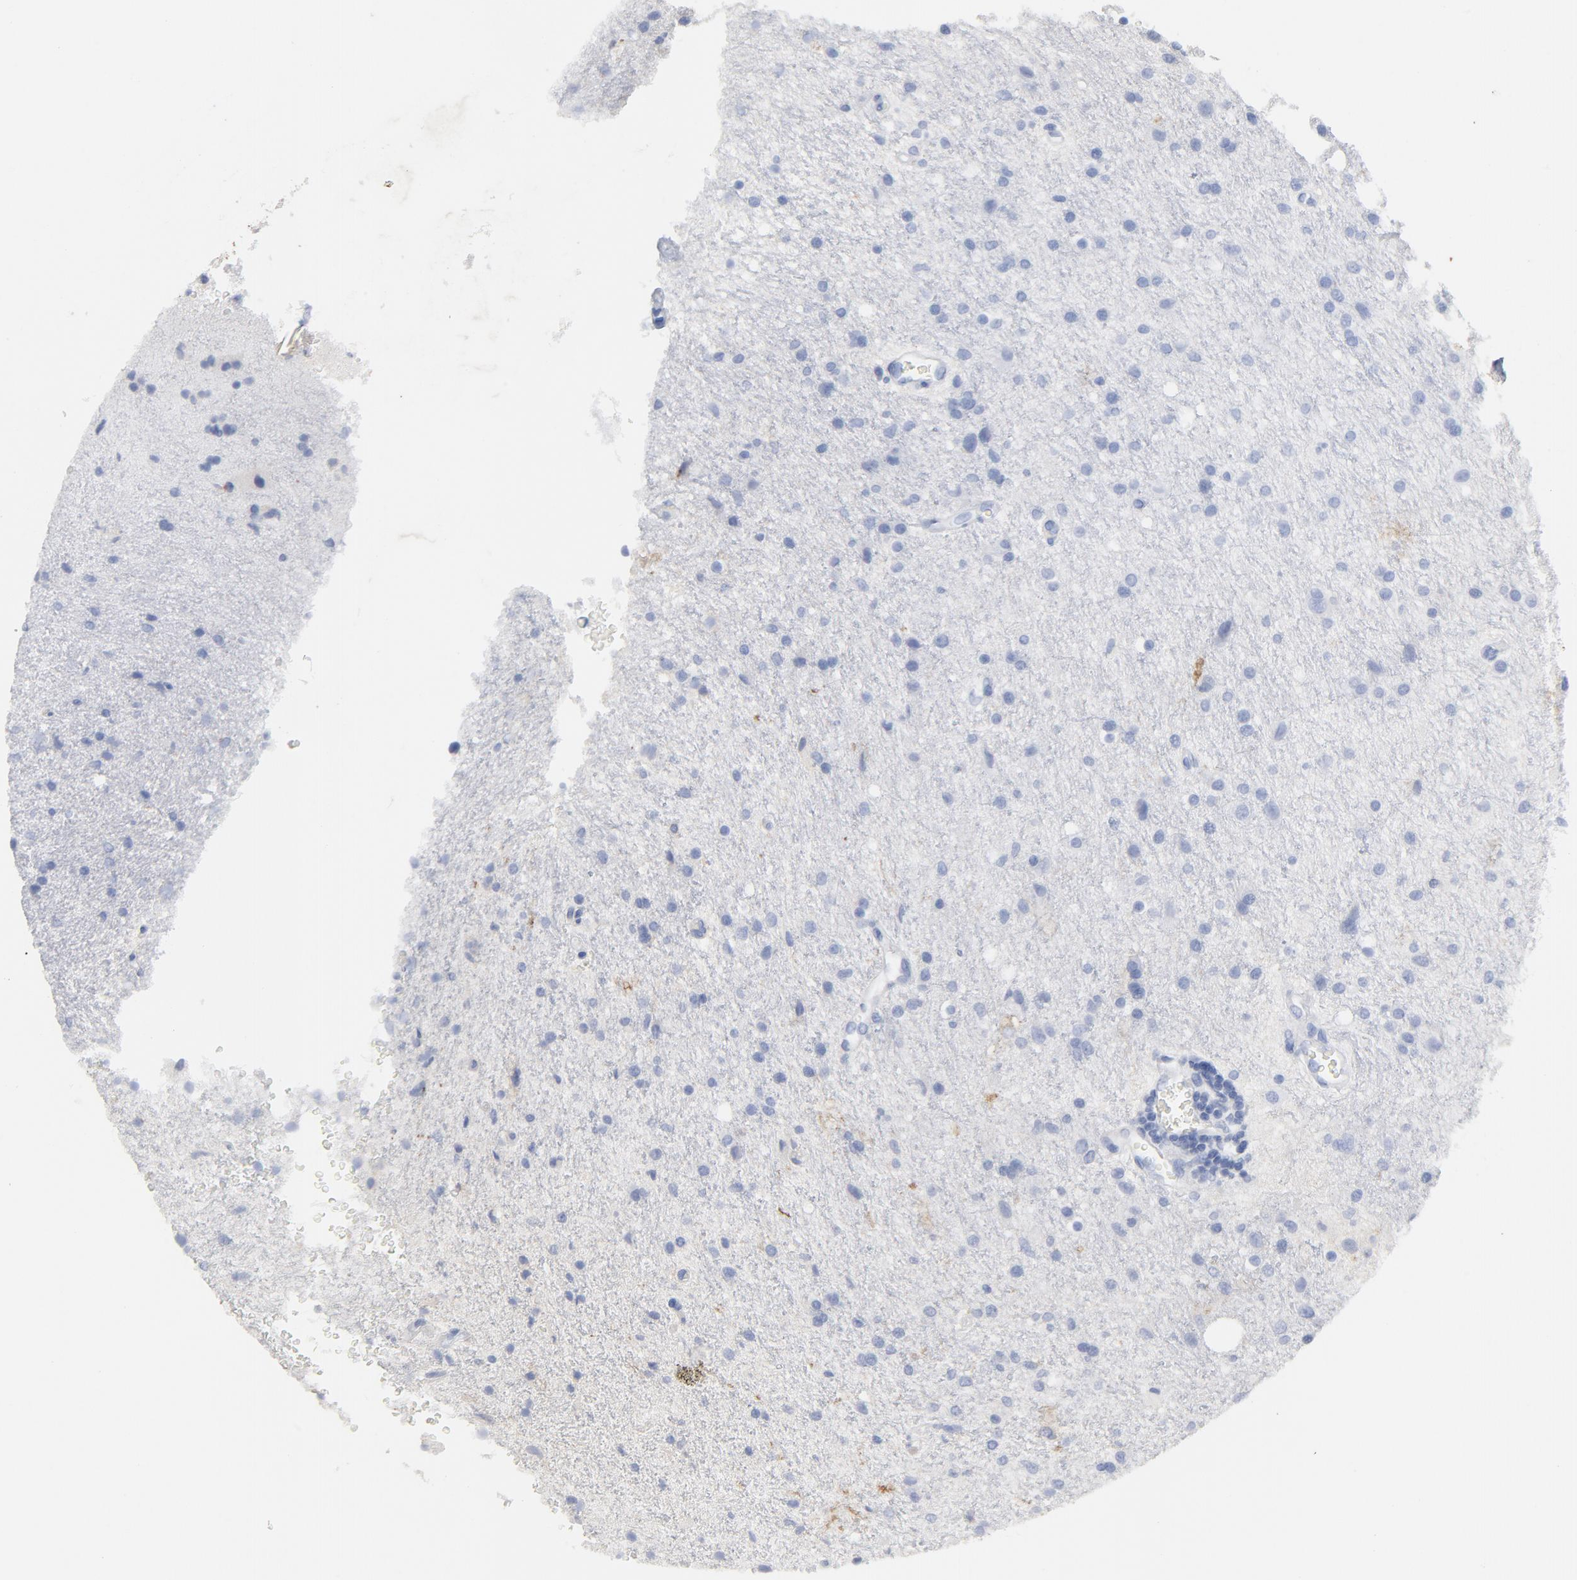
{"staining": {"intensity": "negative", "quantity": "none", "location": "none"}, "tissue": "glioma", "cell_type": "Tumor cells", "image_type": "cancer", "snomed": [{"axis": "morphology", "description": "Normal tissue, NOS"}, {"axis": "morphology", "description": "Glioma, malignant, High grade"}, {"axis": "topography", "description": "Cerebral cortex"}], "caption": "Immunohistochemistry of glioma displays no expression in tumor cells.", "gene": "TSPAN6", "patient": {"sex": "male", "age": 56}}